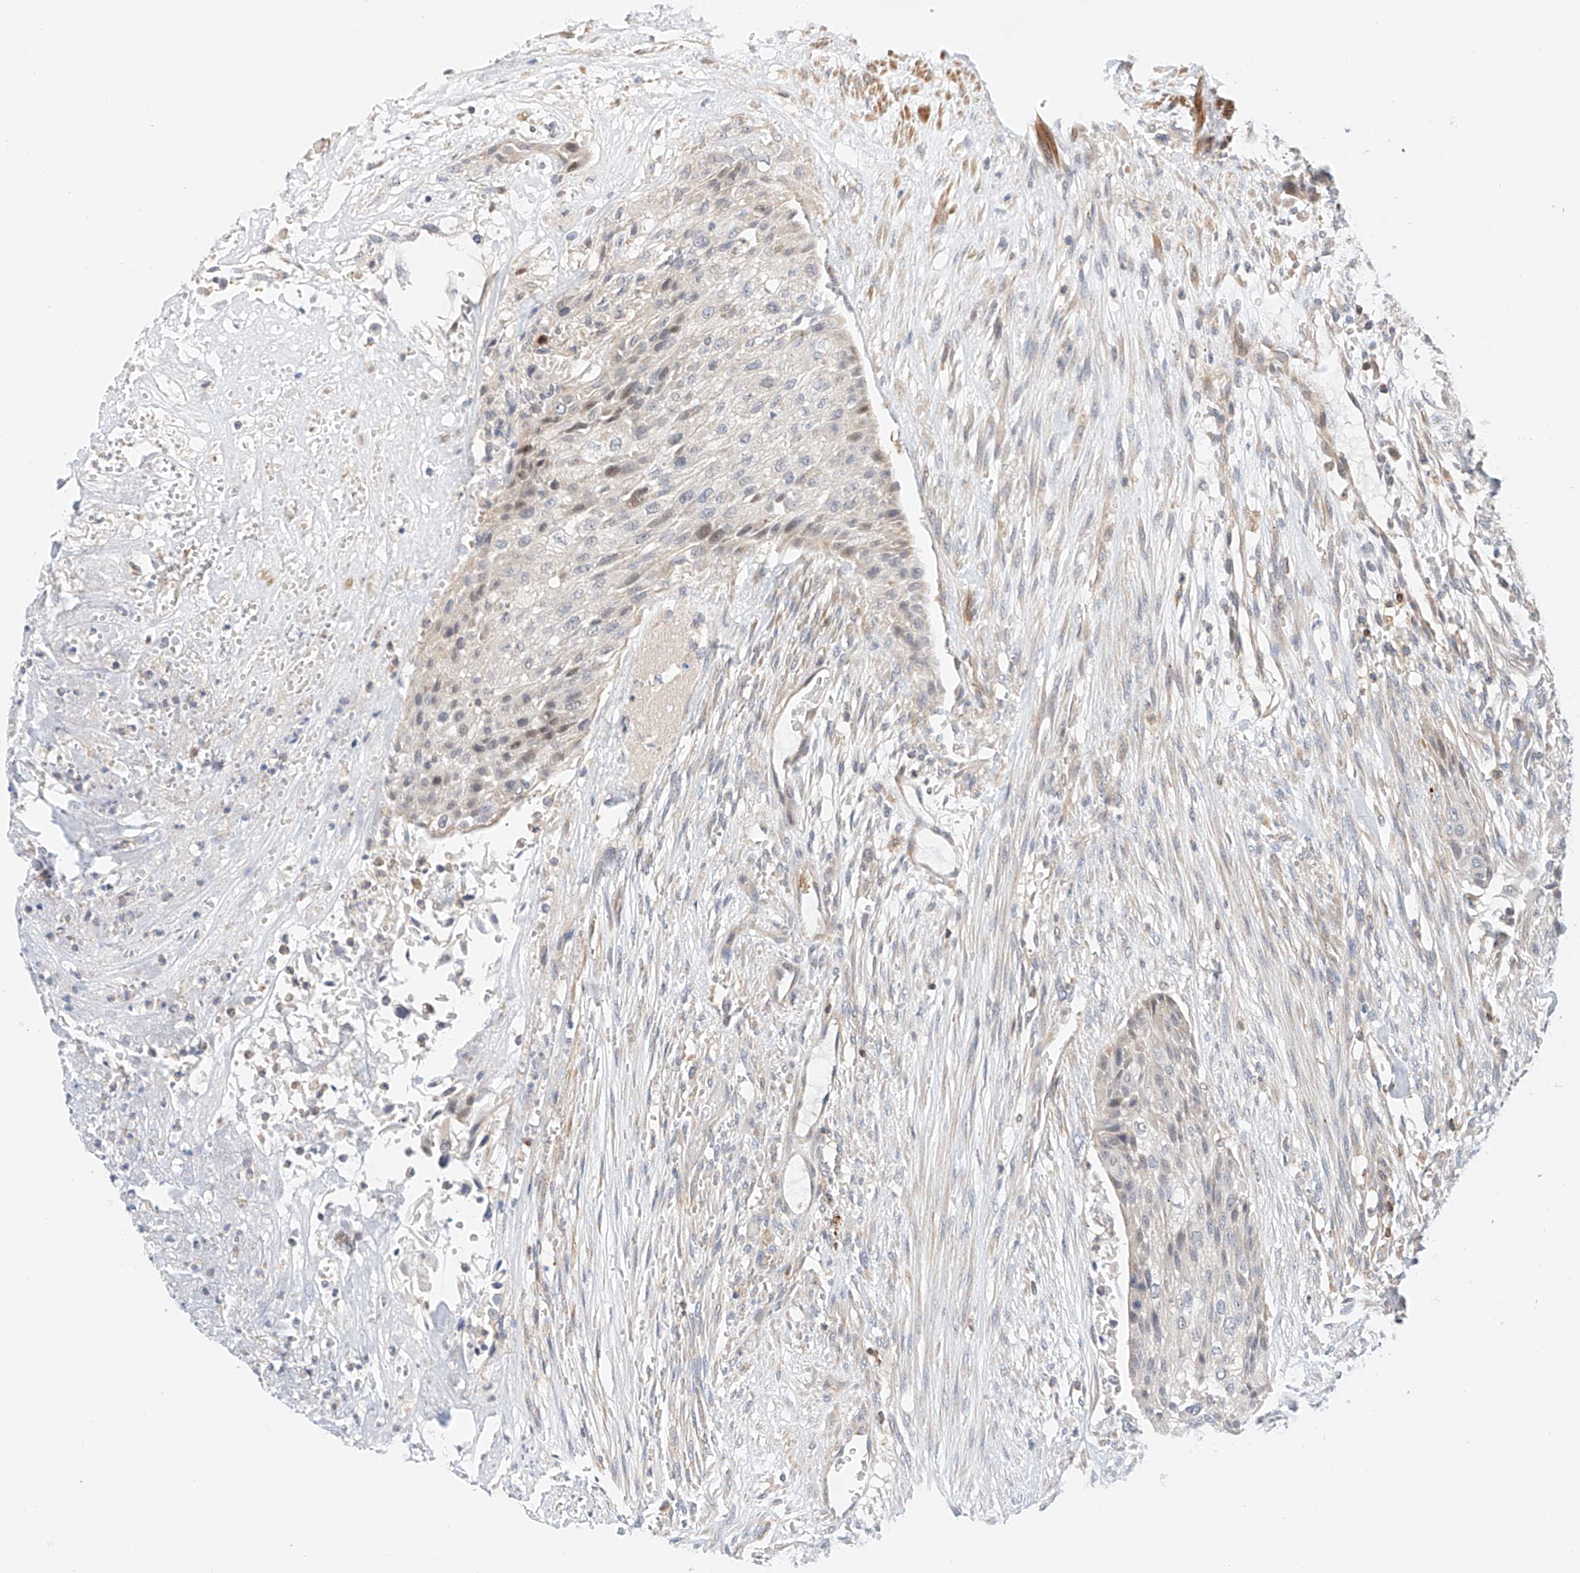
{"staining": {"intensity": "weak", "quantity": "<25%", "location": "cytoplasmic/membranous,nuclear"}, "tissue": "urothelial cancer", "cell_type": "Tumor cells", "image_type": "cancer", "snomed": [{"axis": "morphology", "description": "Urothelial carcinoma, High grade"}, {"axis": "topography", "description": "Urinary bladder"}], "caption": "Human high-grade urothelial carcinoma stained for a protein using immunohistochemistry demonstrates no expression in tumor cells.", "gene": "MFN2", "patient": {"sex": "male", "age": 35}}